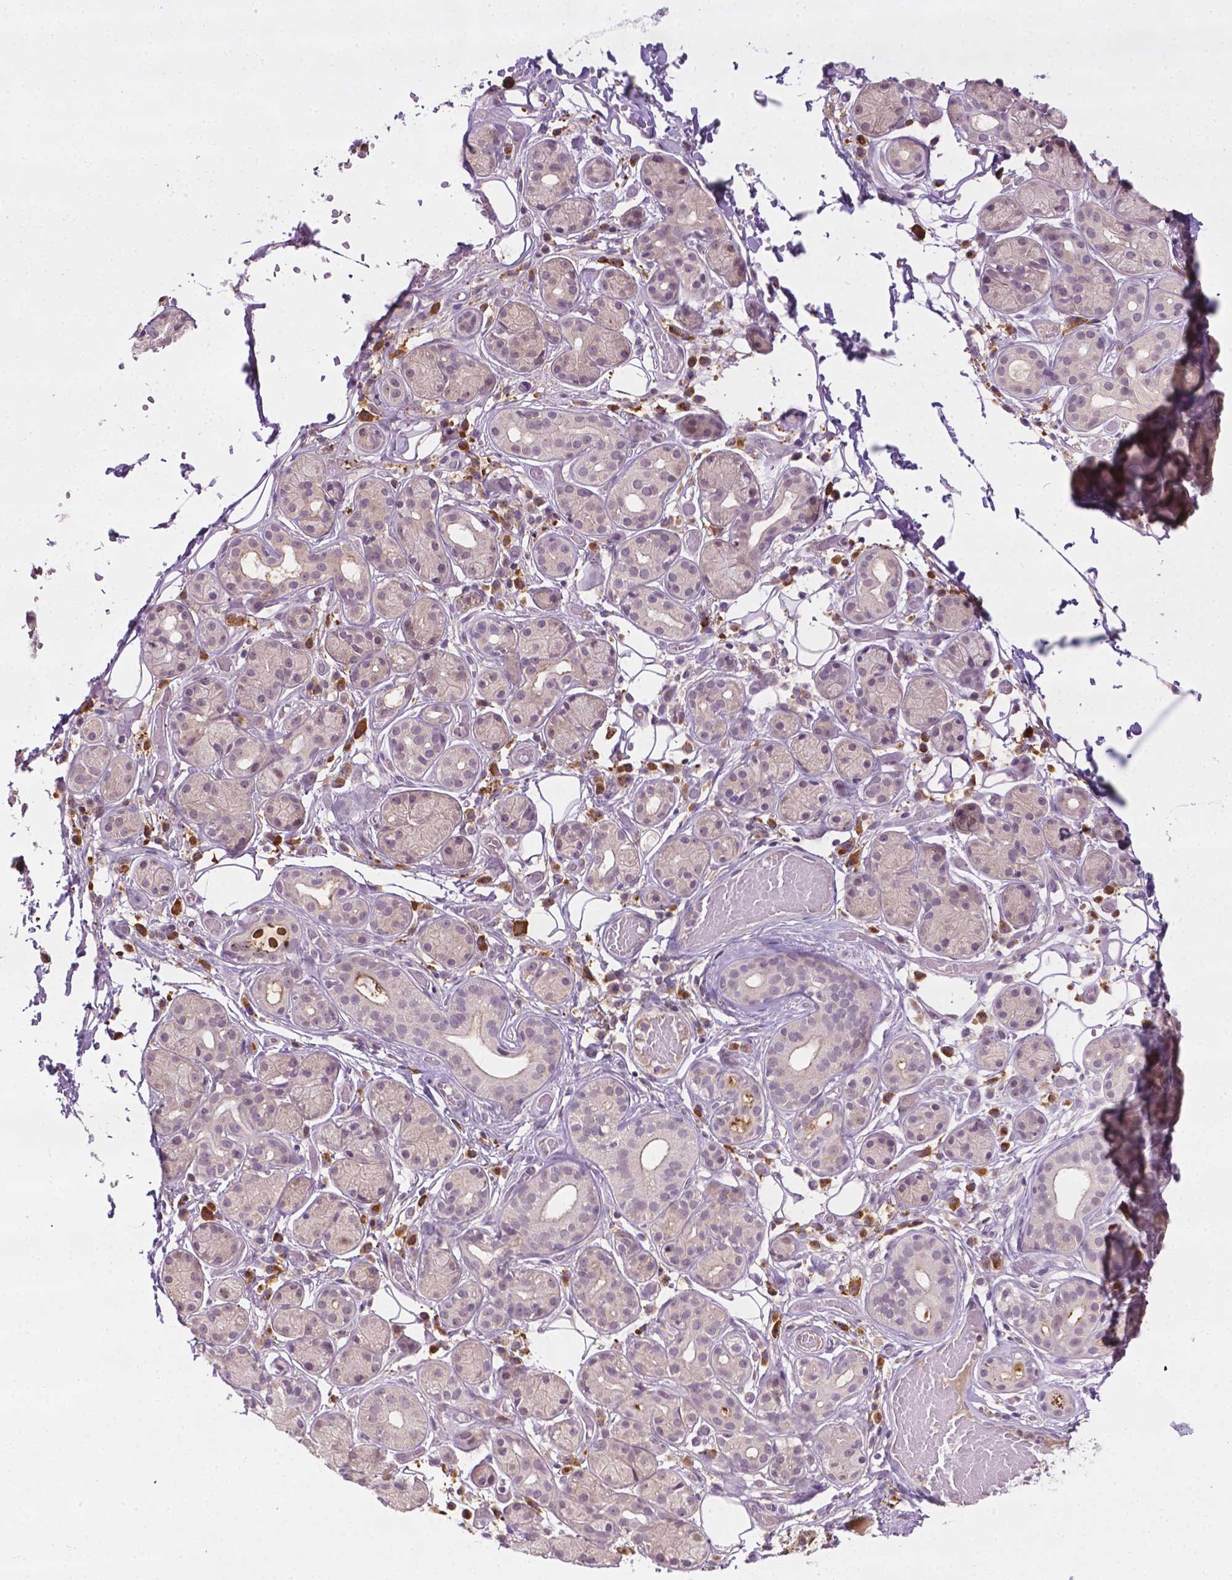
{"staining": {"intensity": "negative", "quantity": "none", "location": "none"}, "tissue": "salivary gland", "cell_type": "Glandular cells", "image_type": "normal", "snomed": [{"axis": "morphology", "description": "Normal tissue, NOS"}, {"axis": "topography", "description": "Salivary gland"}, {"axis": "topography", "description": "Peripheral nerve tissue"}], "caption": "The histopathology image exhibits no staining of glandular cells in benign salivary gland.", "gene": "DENND4A", "patient": {"sex": "male", "age": 71}}